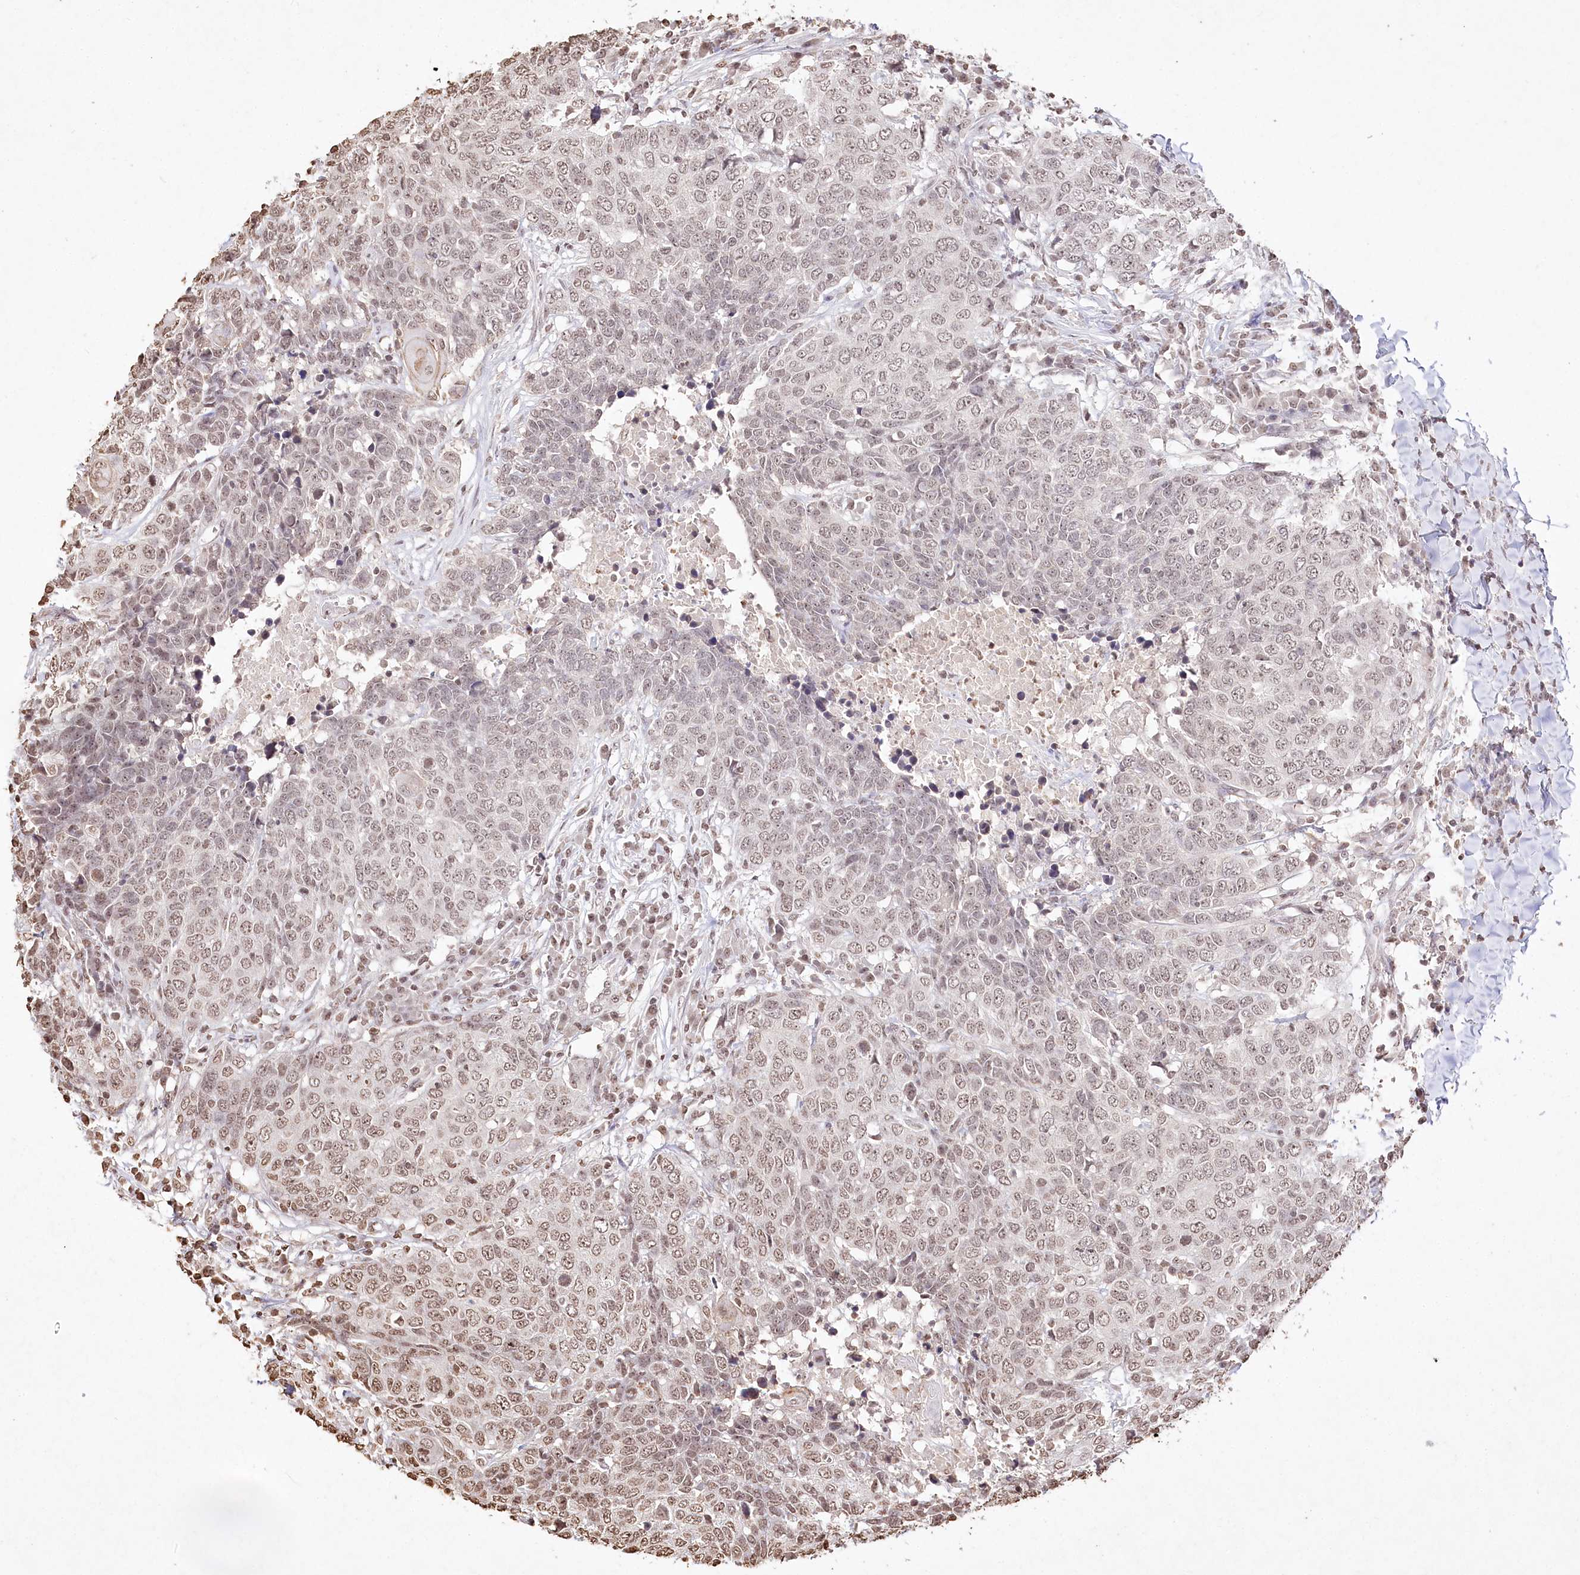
{"staining": {"intensity": "moderate", "quantity": ">75%", "location": "nuclear"}, "tissue": "head and neck cancer", "cell_type": "Tumor cells", "image_type": "cancer", "snomed": [{"axis": "morphology", "description": "Squamous cell carcinoma, NOS"}, {"axis": "topography", "description": "Head-Neck"}], "caption": "Head and neck squamous cell carcinoma stained for a protein (brown) demonstrates moderate nuclear positive expression in about >75% of tumor cells.", "gene": "DMXL1", "patient": {"sex": "male", "age": 66}}